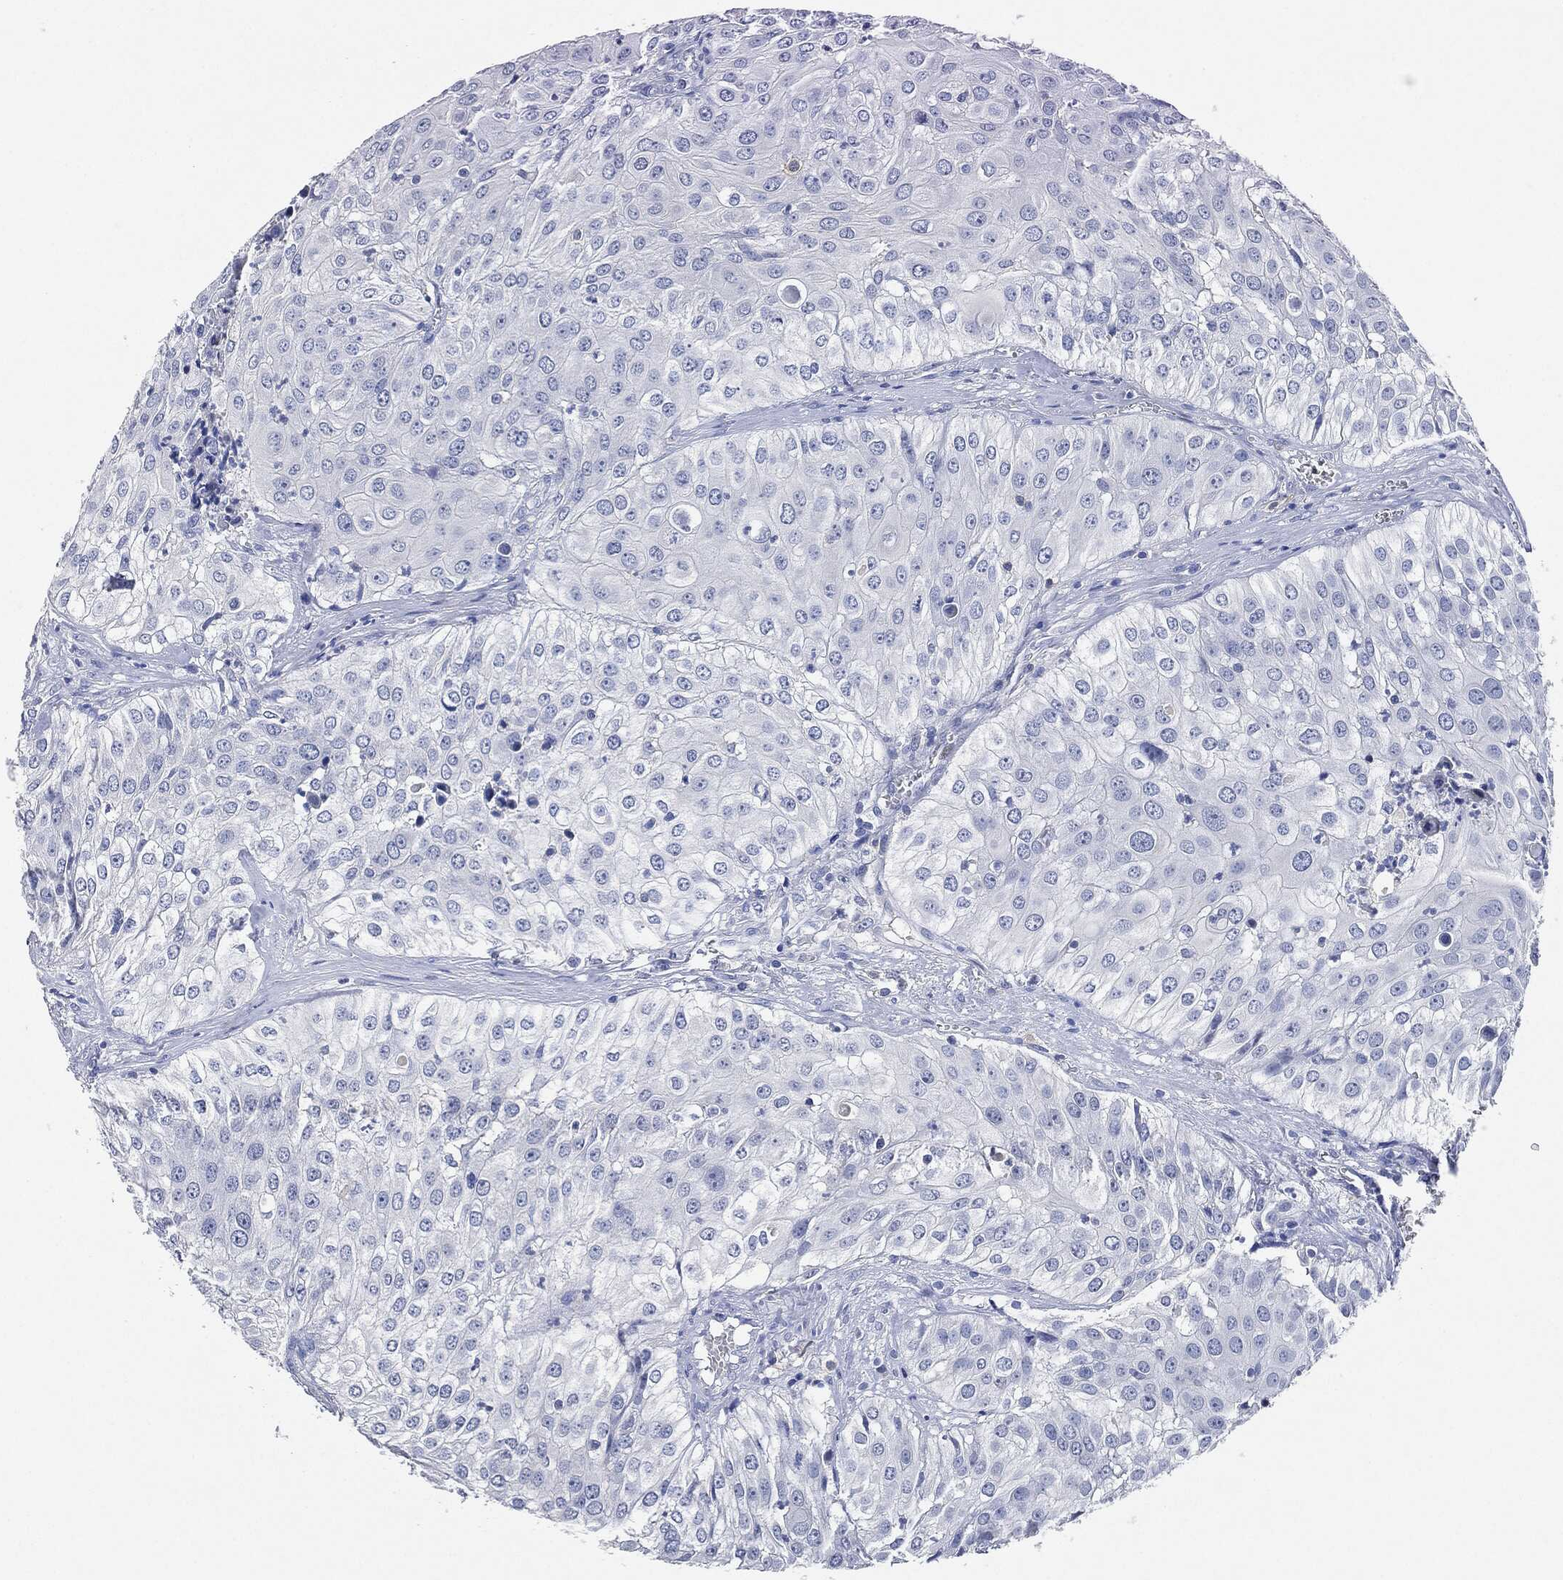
{"staining": {"intensity": "negative", "quantity": "none", "location": "none"}, "tissue": "urothelial cancer", "cell_type": "Tumor cells", "image_type": "cancer", "snomed": [{"axis": "morphology", "description": "Urothelial carcinoma, High grade"}, {"axis": "topography", "description": "Urinary bladder"}], "caption": "Immunohistochemistry (IHC) histopathology image of neoplastic tissue: urothelial carcinoma (high-grade) stained with DAB demonstrates no significant protein expression in tumor cells.", "gene": "NTRK1", "patient": {"sex": "female", "age": 79}}